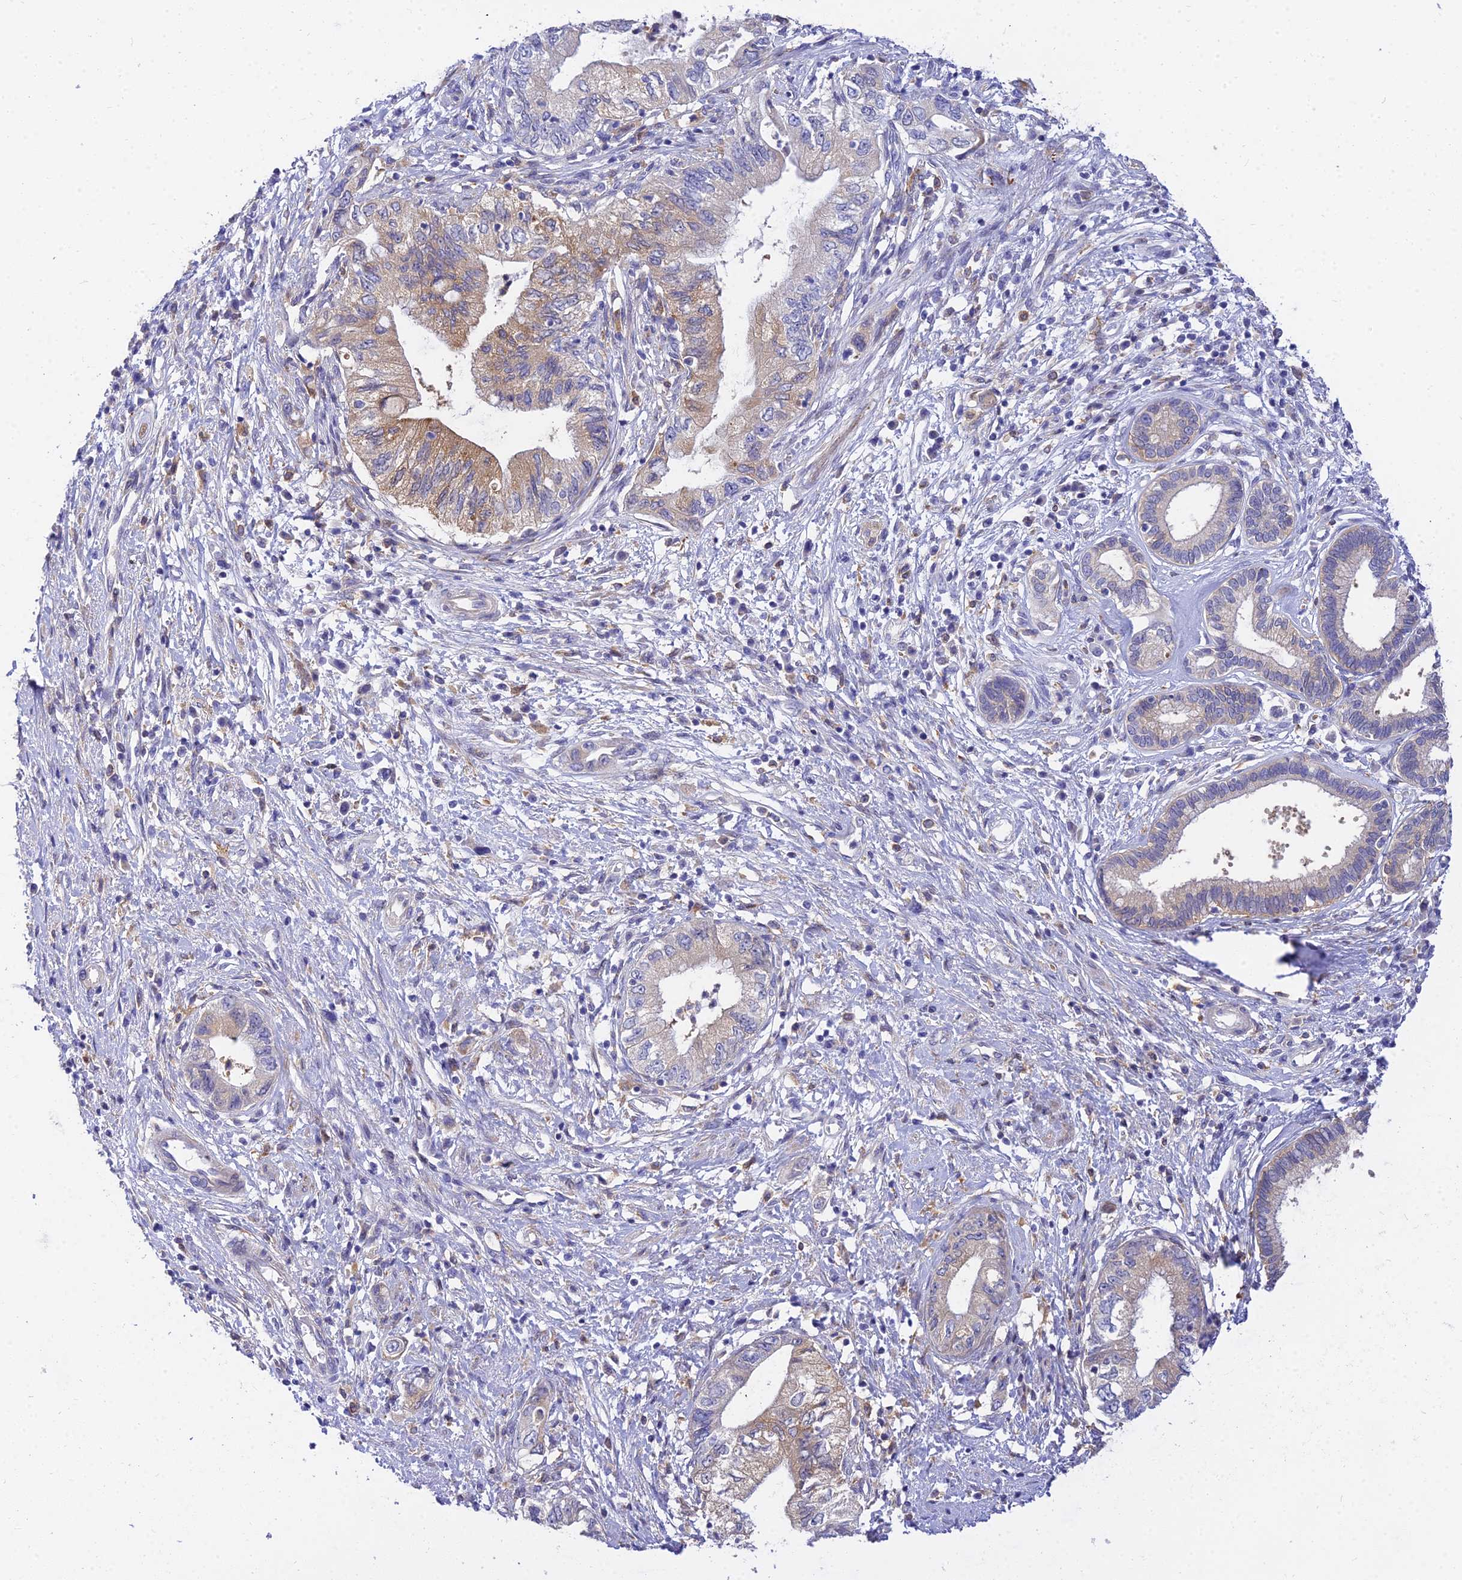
{"staining": {"intensity": "weak", "quantity": "25%-75%", "location": "cytoplasmic/membranous"}, "tissue": "pancreatic cancer", "cell_type": "Tumor cells", "image_type": "cancer", "snomed": [{"axis": "morphology", "description": "Adenocarcinoma, NOS"}, {"axis": "topography", "description": "Pancreas"}], "caption": "Adenocarcinoma (pancreatic) stained with DAB (3,3'-diaminobenzidine) IHC exhibits low levels of weak cytoplasmic/membranous positivity in about 25%-75% of tumor cells.", "gene": "ARL8B", "patient": {"sex": "female", "age": 73}}